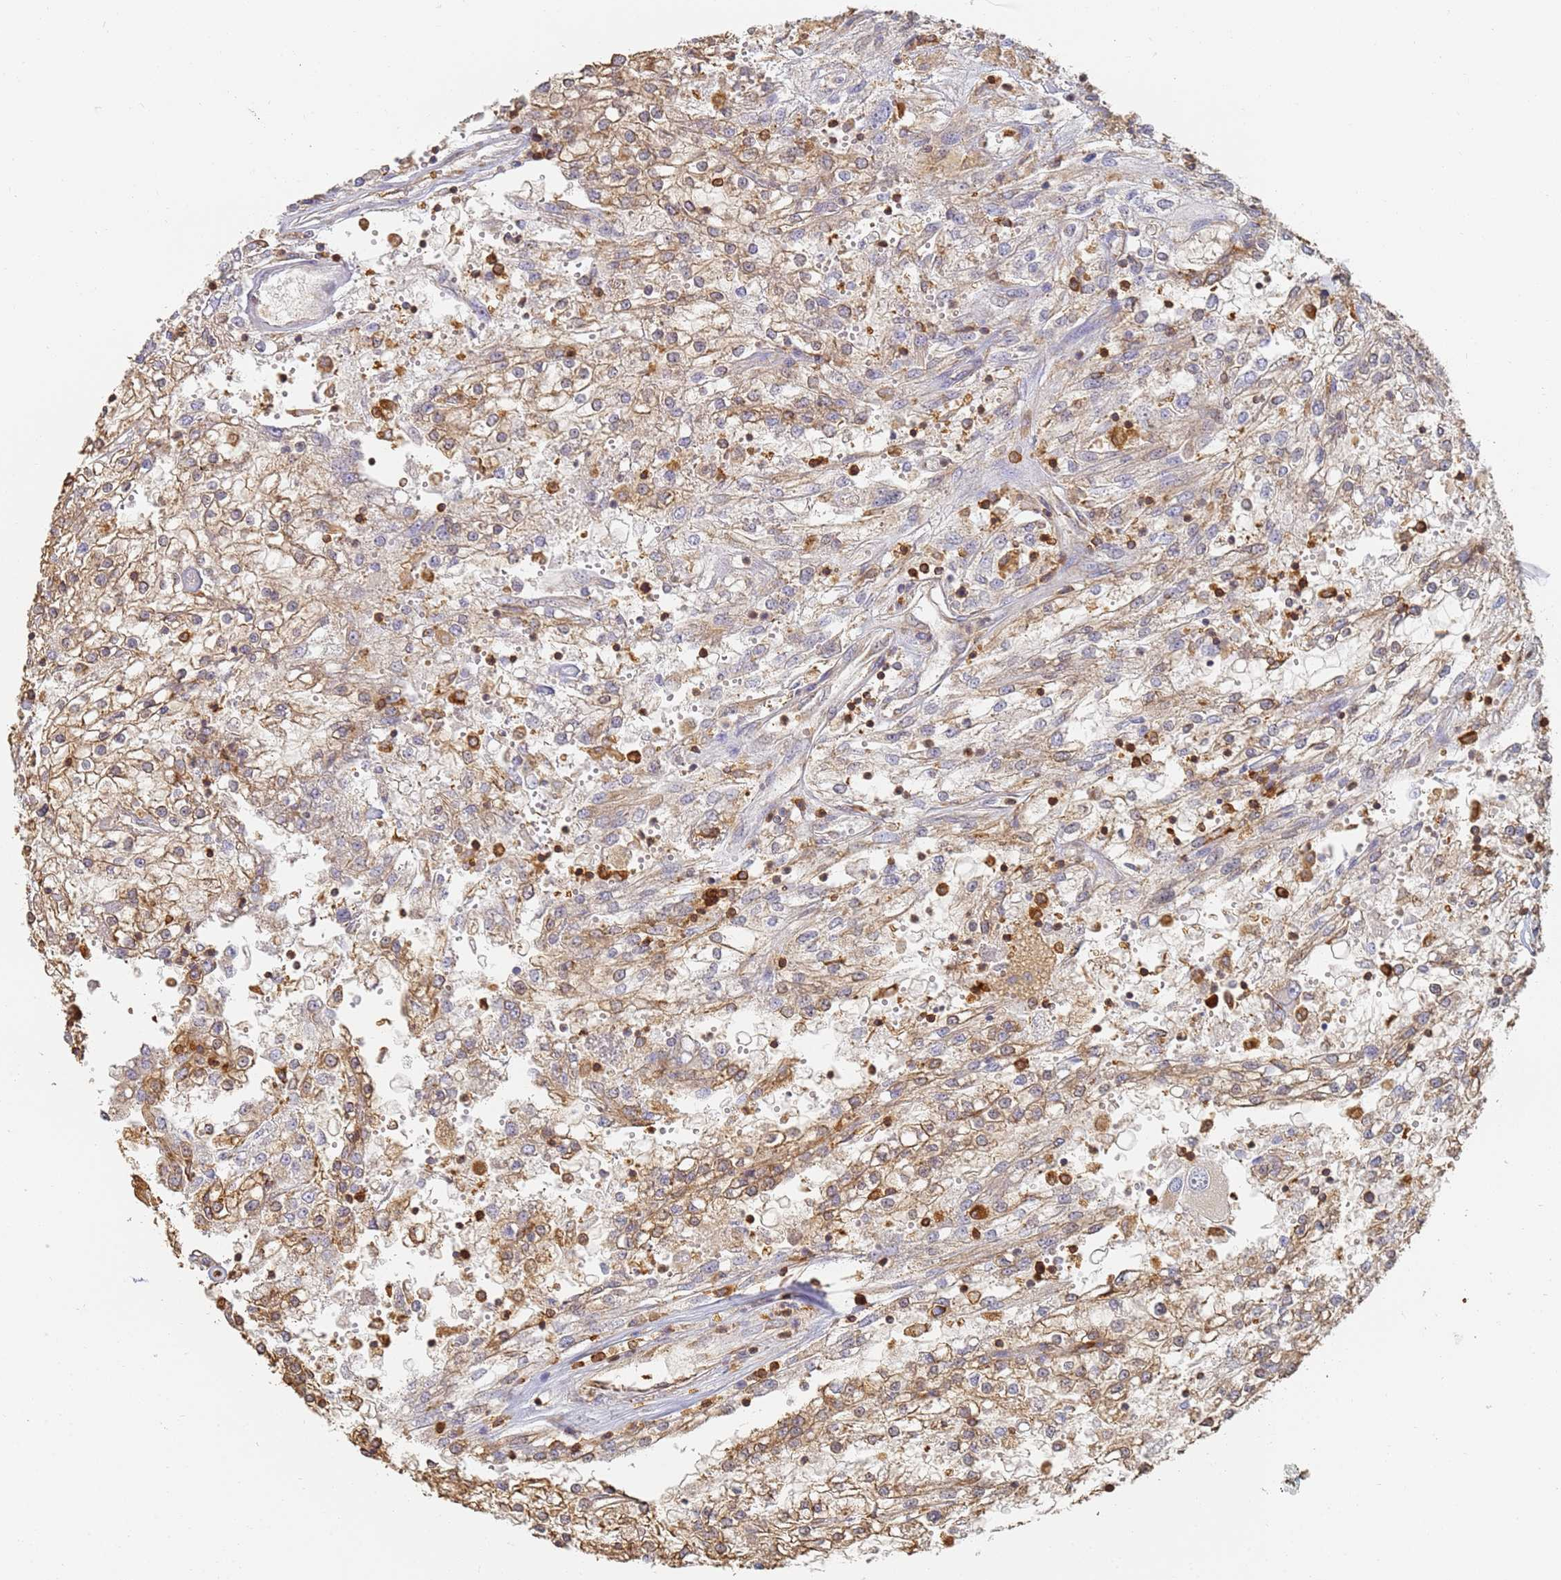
{"staining": {"intensity": "moderate", "quantity": ">75%", "location": "cytoplasmic/membranous"}, "tissue": "renal cancer", "cell_type": "Tumor cells", "image_type": "cancer", "snomed": [{"axis": "morphology", "description": "Adenocarcinoma, NOS"}, {"axis": "topography", "description": "Kidney"}], "caption": "Immunohistochemical staining of renal cancer (adenocarcinoma) reveals medium levels of moderate cytoplasmic/membranous staining in approximately >75% of tumor cells.", "gene": "BIN2", "patient": {"sex": "female", "age": 52}}